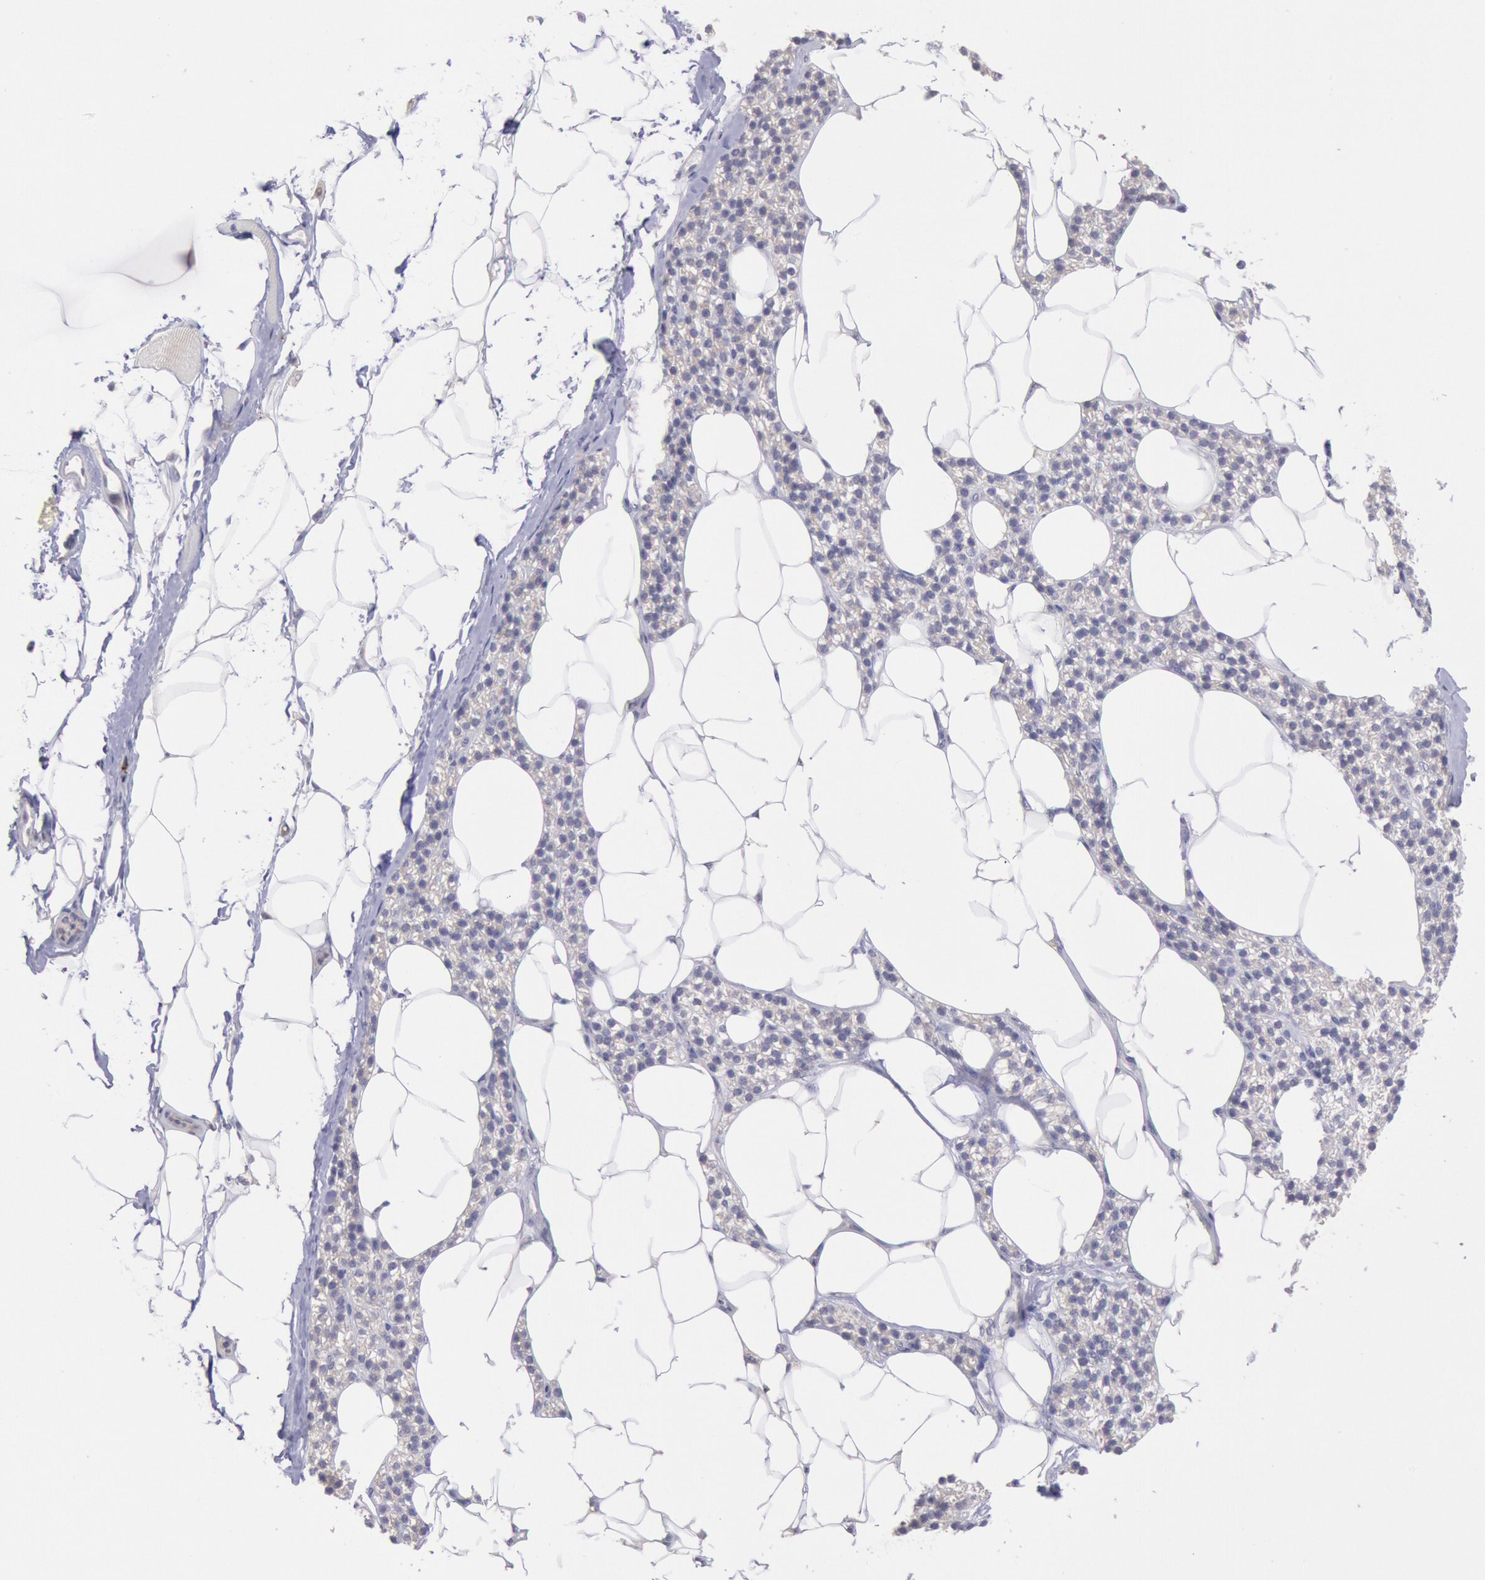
{"staining": {"intensity": "weak", "quantity": "25%-75%", "location": "cytoplasmic/membranous"}, "tissue": "skeletal muscle", "cell_type": "Myocytes", "image_type": "normal", "snomed": [{"axis": "morphology", "description": "Normal tissue, NOS"}, {"axis": "topography", "description": "Skeletal muscle"}, {"axis": "topography", "description": "Parathyroid gland"}], "caption": "Immunohistochemistry (IHC) (DAB) staining of benign skeletal muscle exhibits weak cytoplasmic/membranous protein expression in approximately 25%-75% of myocytes. The protein is stained brown, and the nuclei are stained in blue (DAB IHC with brightfield microscopy, high magnification).", "gene": "GAL3ST1", "patient": {"sex": "female", "age": 37}}